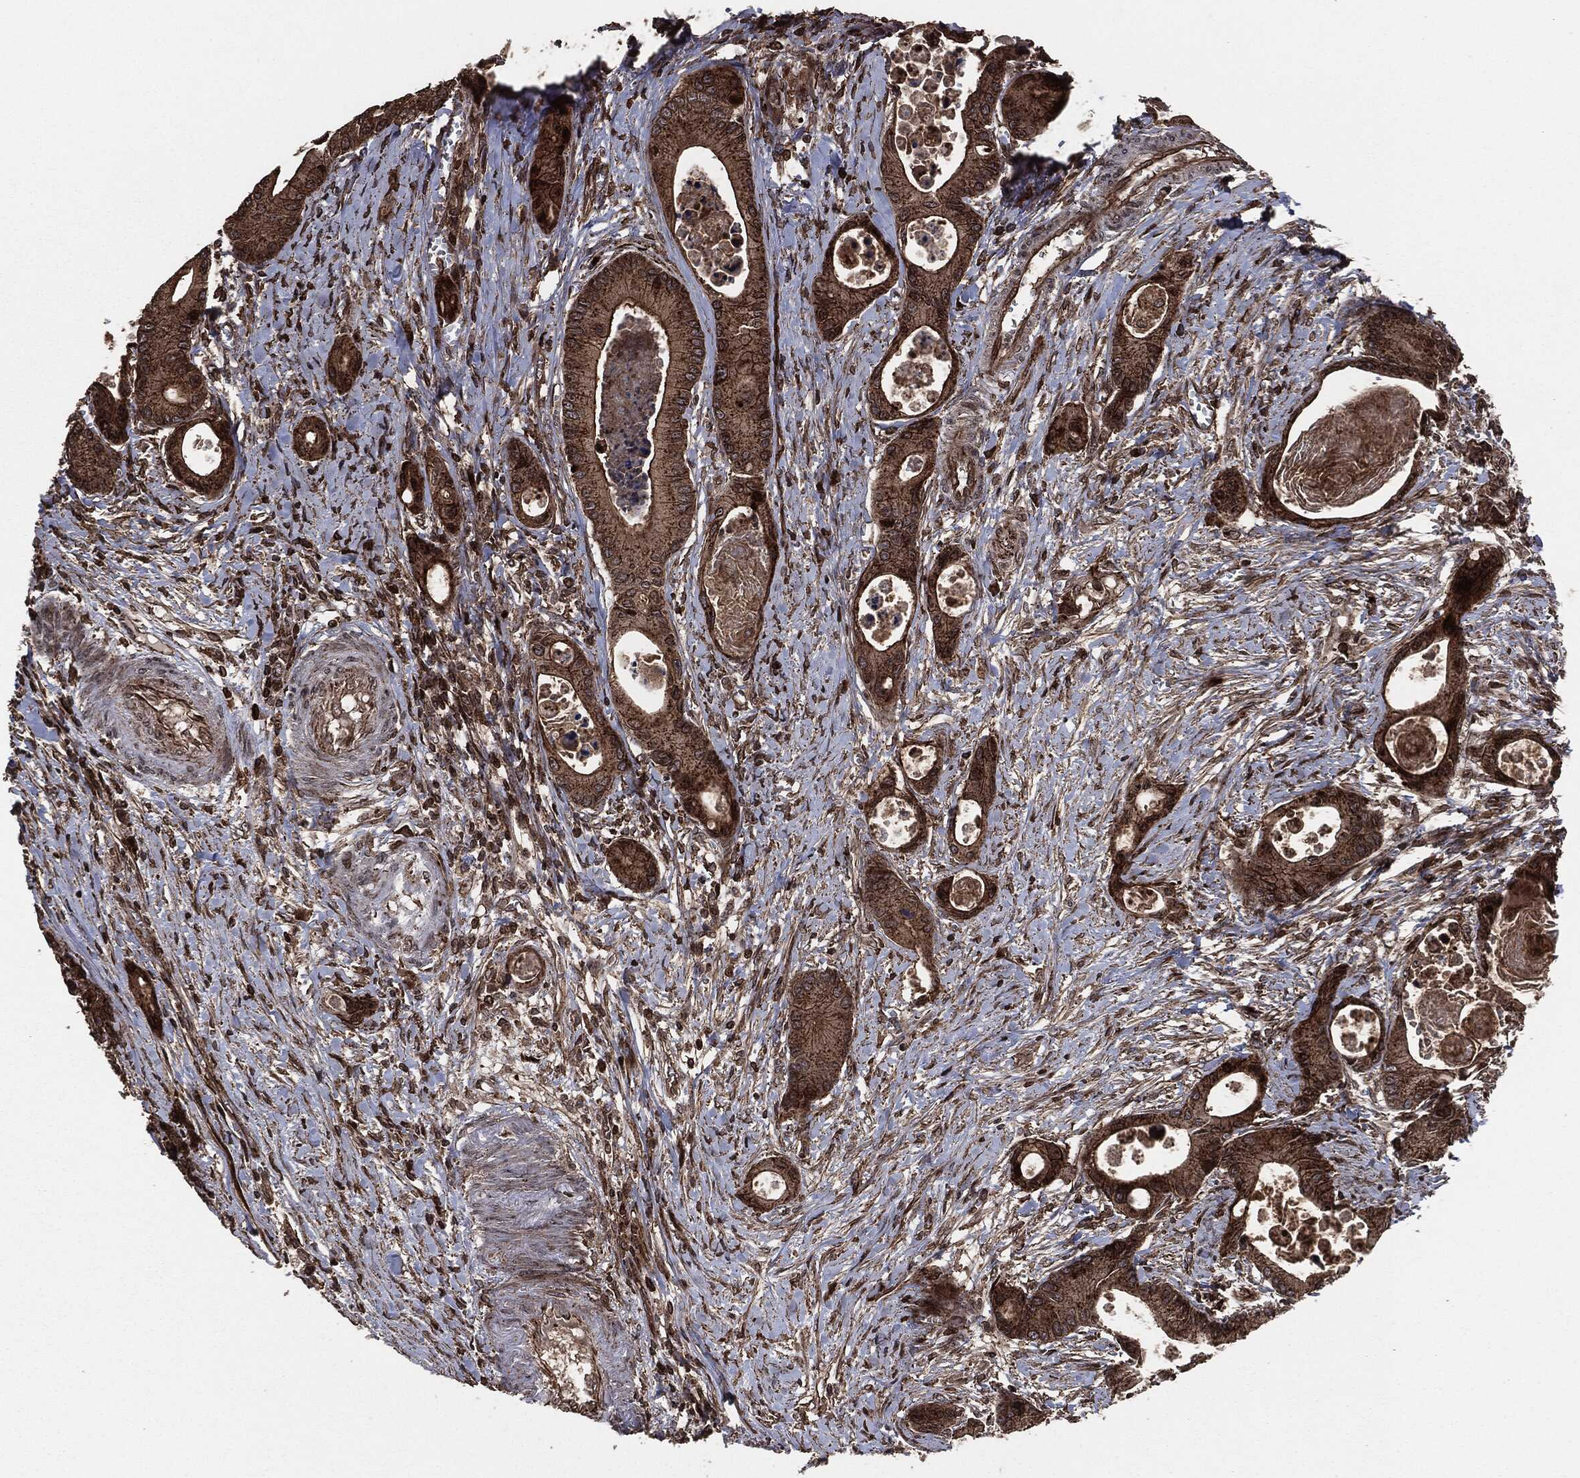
{"staining": {"intensity": "moderate", "quantity": ">75%", "location": "cytoplasmic/membranous"}, "tissue": "colorectal cancer", "cell_type": "Tumor cells", "image_type": "cancer", "snomed": [{"axis": "morphology", "description": "Adenocarcinoma, NOS"}, {"axis": "topography", "description": "Colon"}], "caption": "Adenocarcinoma (colorectal) stained with a protein marker shows moderate staining in tumor cells.", "gene": "IFIT1", "patient": {"sex": "female", "age": 78}}